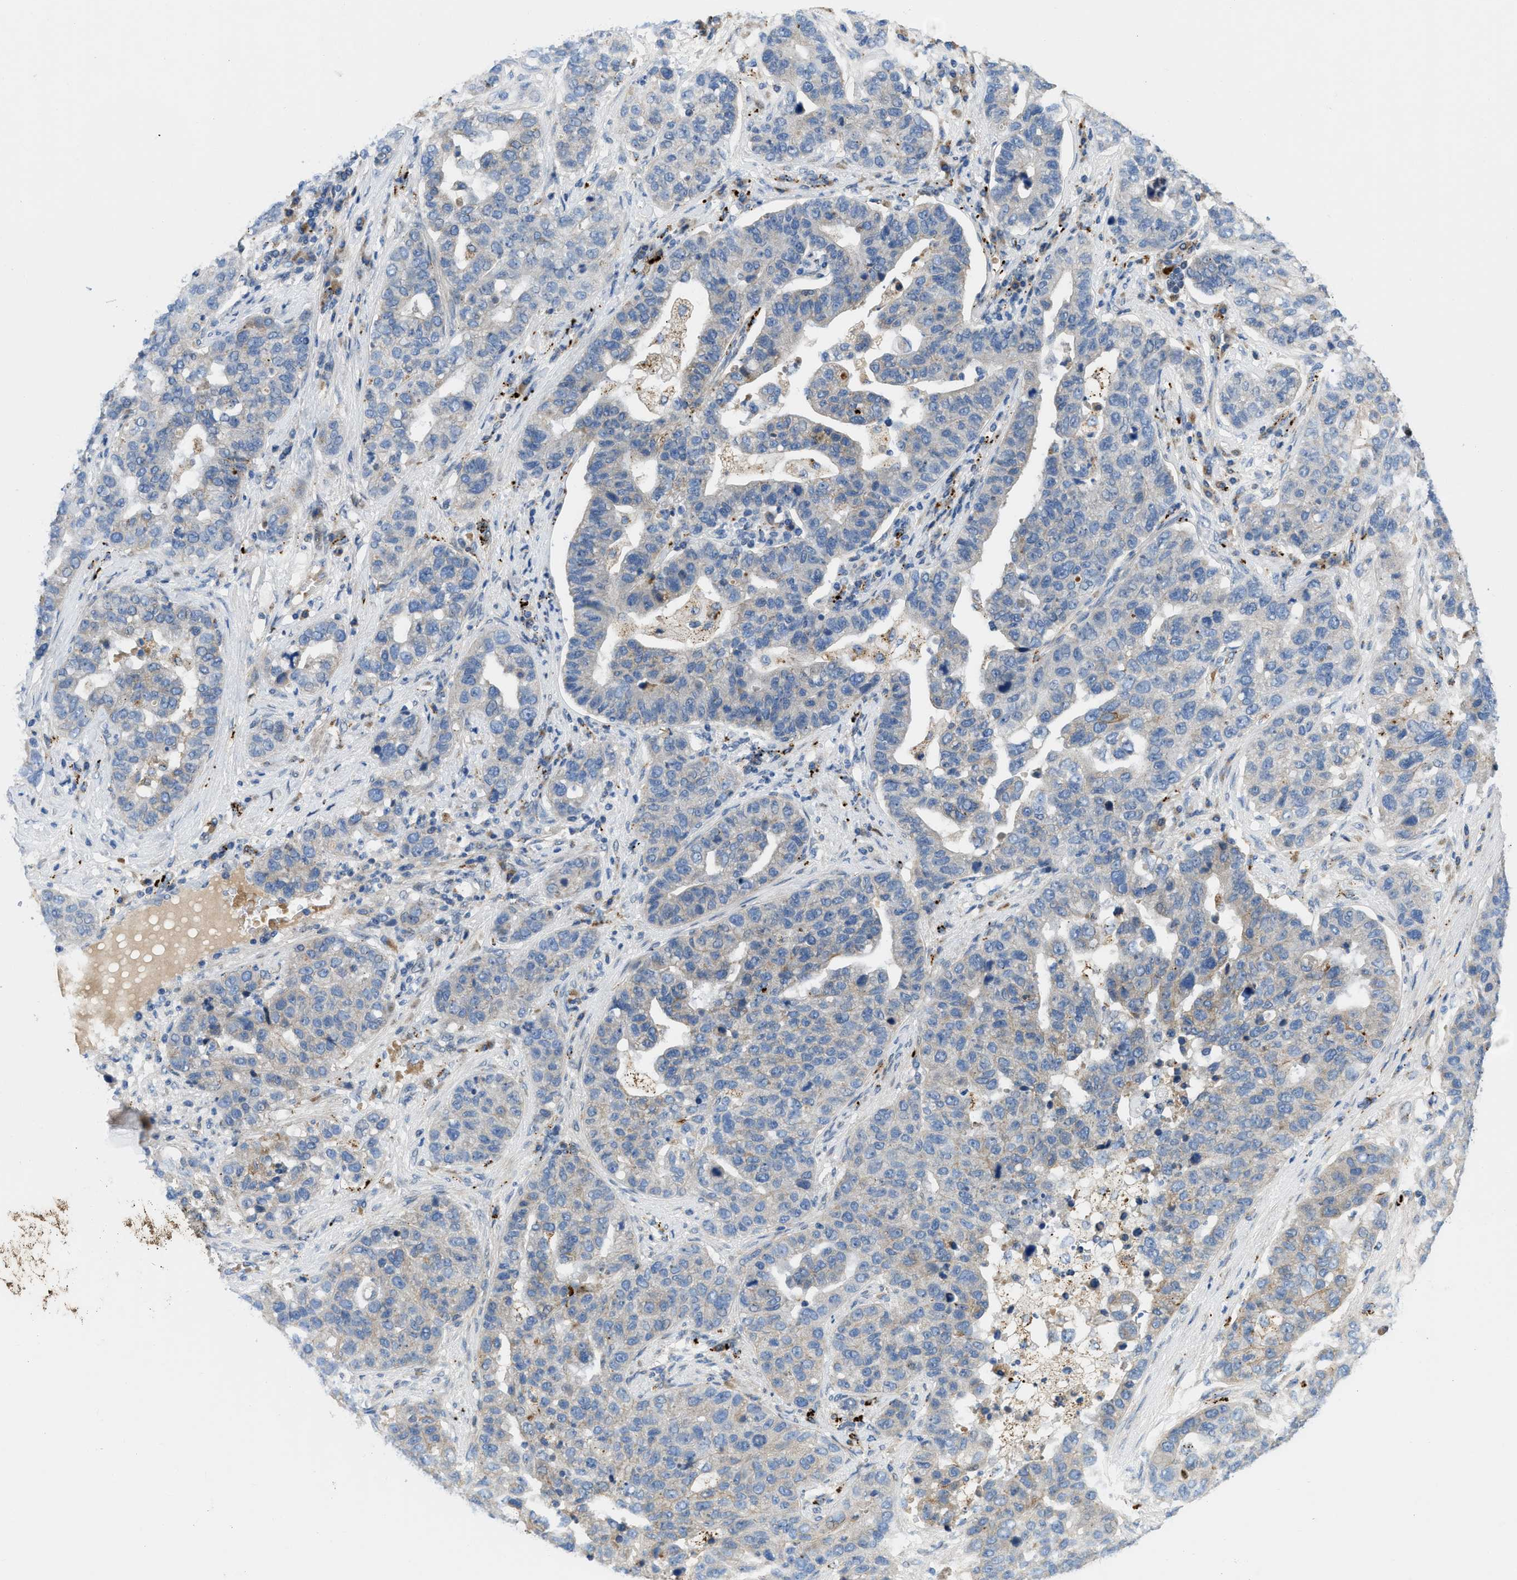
{"staining": {"intensity": "negative", "quantity": "none", "location": "none"}, "tissue": "pancreatic cancer", "cell_type": "Tumor cells", "image_type": "cancer", "snomed": [{"axis": "morphology", "description": "Adenocarcinoma, NOS"}, {"axis": "topography", "description": "Pancreas"}], "caption": "An image of pancreatic cancer stained for a protein reveals no brown staining in tumor cells.", "gene": "TMEM248", "patient": {"sex": "female", "age": 61}}